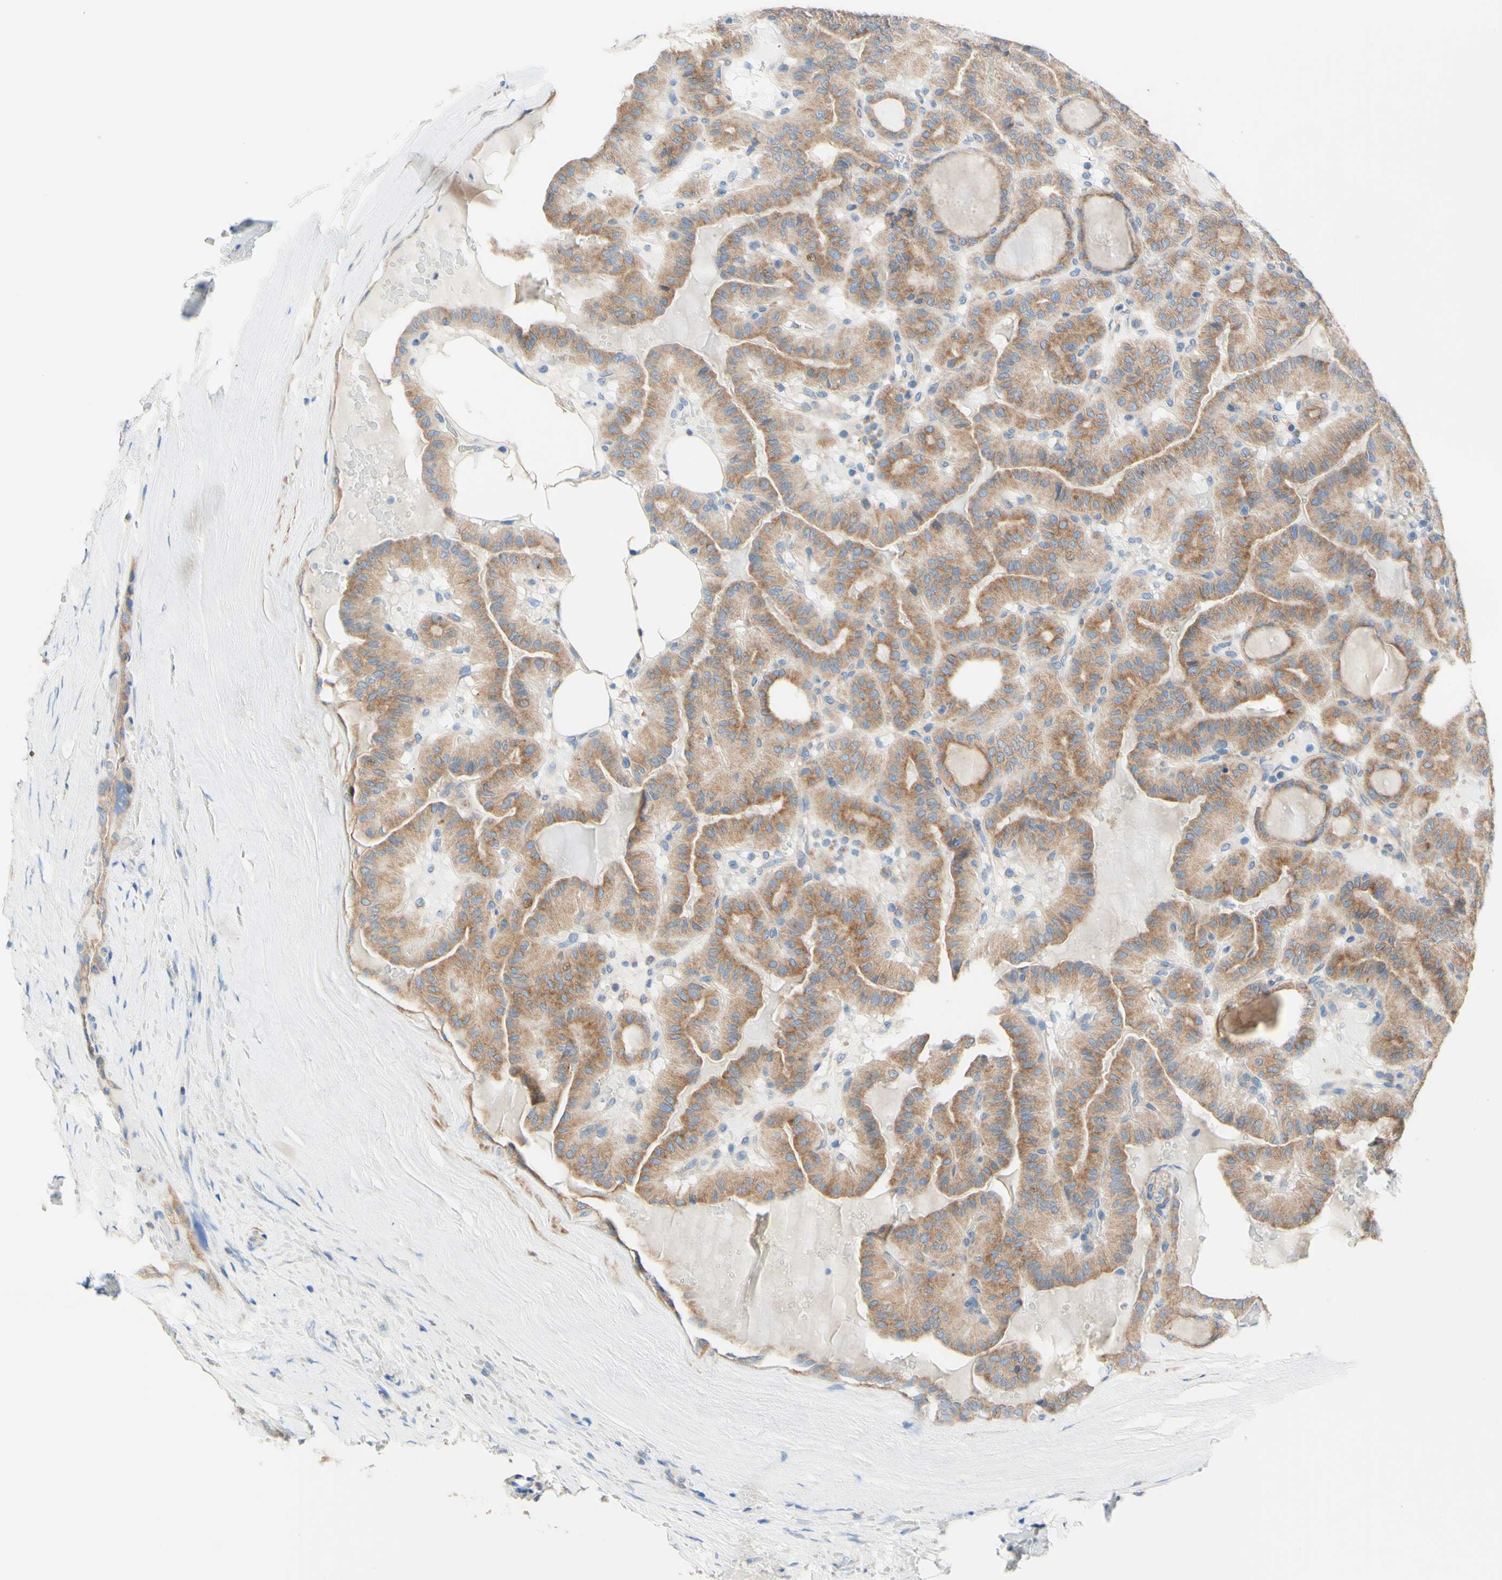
{"staining": {"intensity": "moderate", "quantity": ">75%", "location": "cytoplasmic/membranous"}, "tissue": "thyroid cancer", "cell_type": "Tumor cells", "image_type": "cancer", "snomed": [{"axis": "morphology", "description": "Papillary adenocarcinoma, NOS"}, {"axis": "topography", "description": "Thyroid gland"}], "caption": "A micrograph showing moderate cytoplasmic/membranous staining in approximately >75% of tumor cells in thyroid papillary adenocarcinoma, as visualized by brown immunohistochemical staining.", "gene": "RETREG2", "patient": {"sex": "male", "age": 77}}